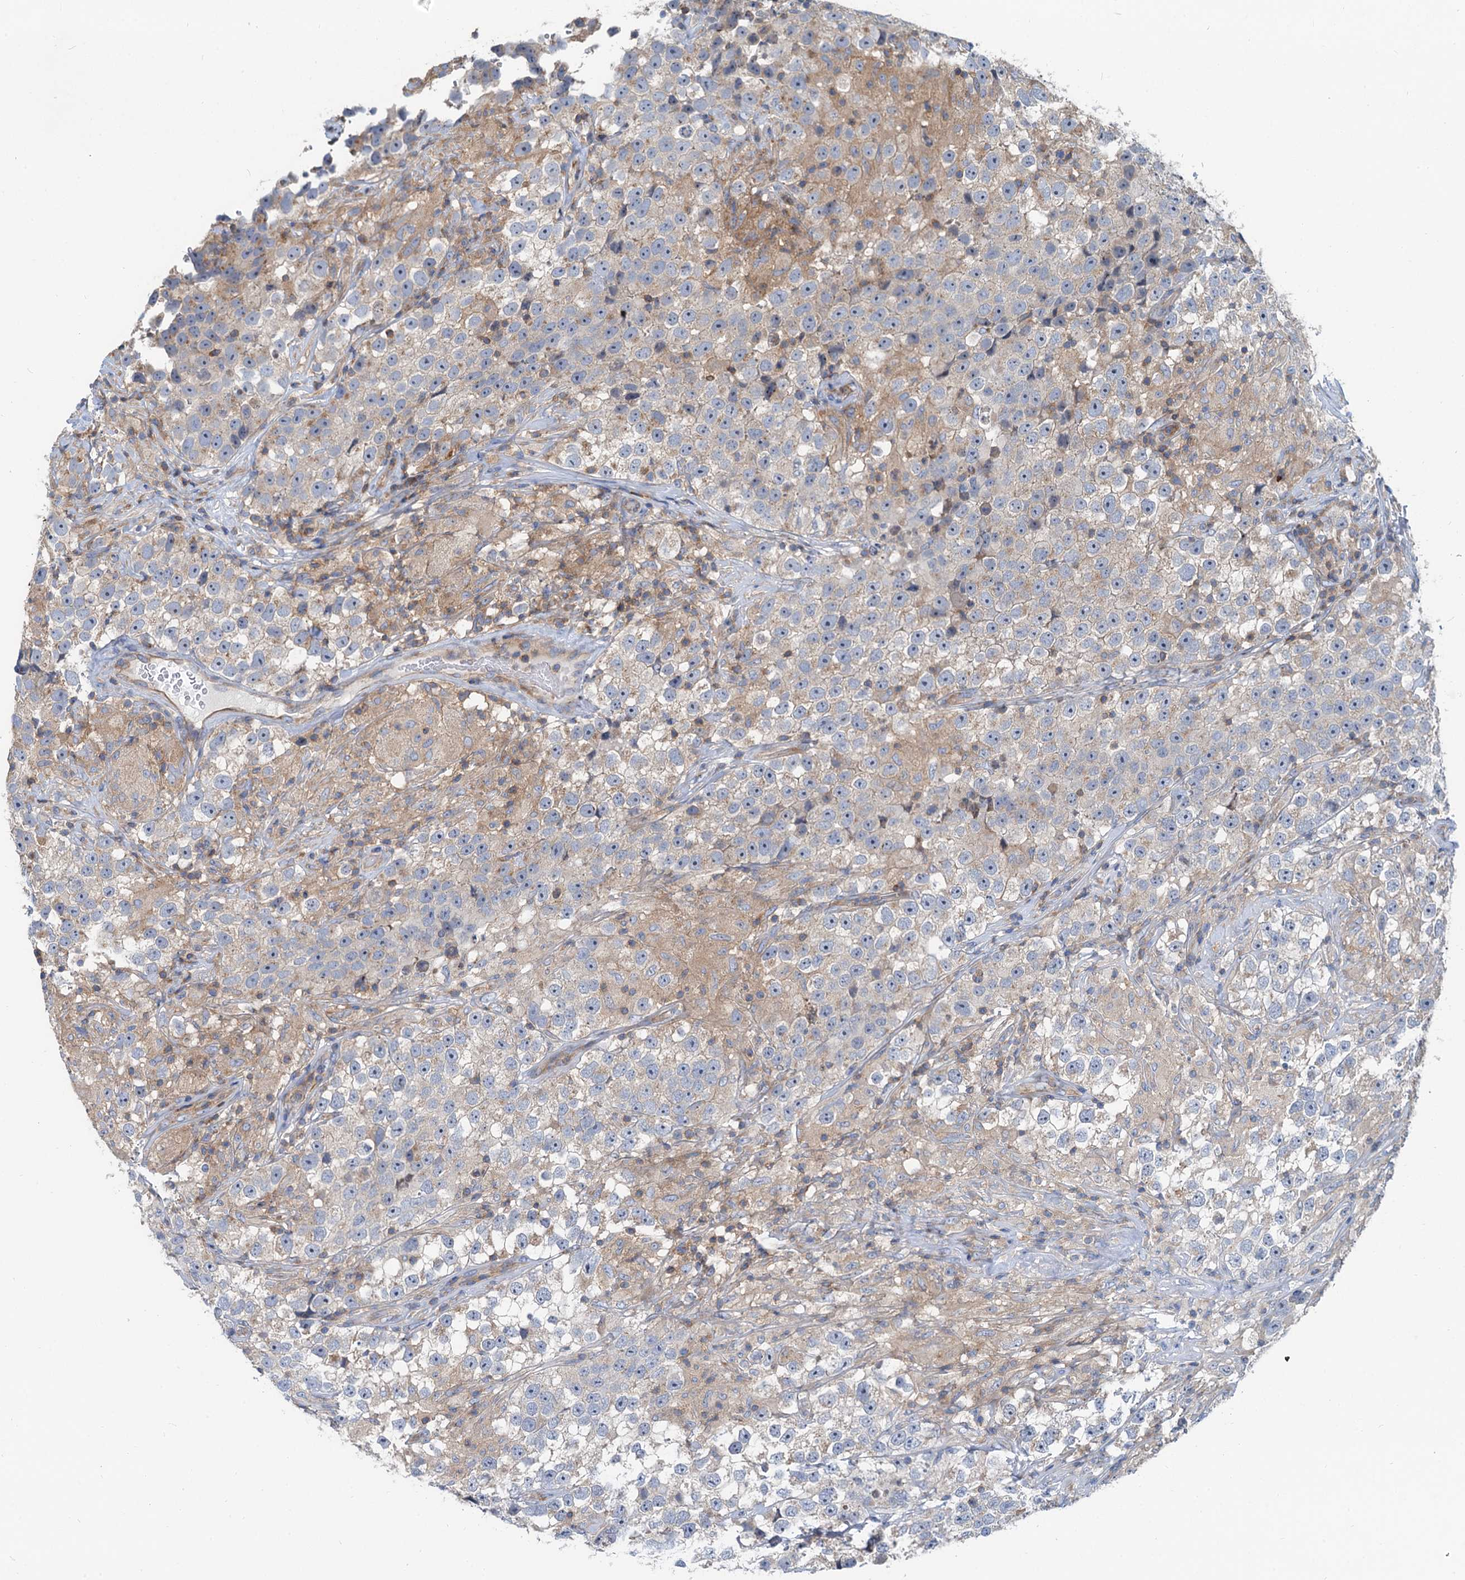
{"staining": {"intensity": "weak", "quantity": "<25%", "location": "cytoplasmic/membranous"}, "tissue": "testis cancer", "cell_type": "Tumor cells", "image_type": "cancer", "snomed": [{"axis": "morphology", "description": "Seminoma, NOS"}, {"axis": "topography", "description": "Testis"}], "caption": "This is an immunohistochemistry micrograph of seminoma (testis). There is no staining in tumor cells.", "gene": "ANKRD26", "patient": {"sex": "male", "age": 46}}